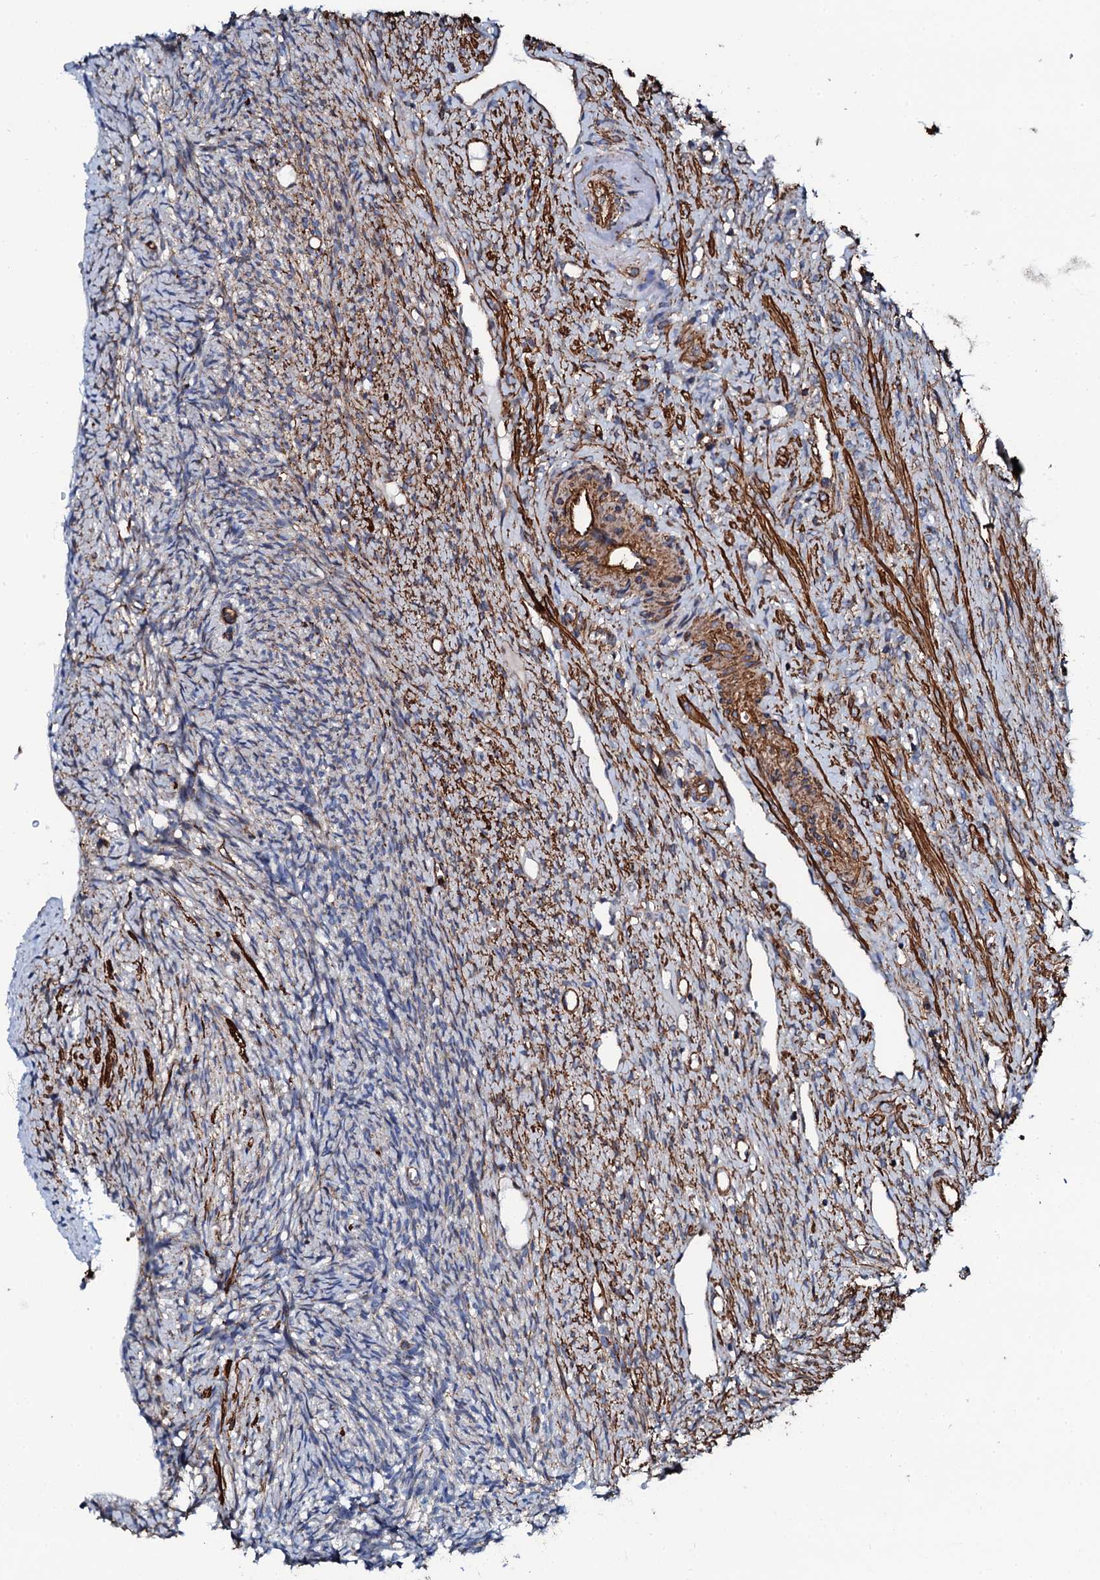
{"staining": {"intensity": "weak", "quantity": ">75%", "location": "cytoplasmic/membranous"}, "tissue": "ovary", "cell_type": "Ovarian stroma cells", "image_type": "normal", "snomed": [{"axis": "morphology", "description": "Normal tissue, NOS"}, {"axis": "topography", "description": "Ovary"}], "caption": "Immunohistochemistry (DAB (3,3'-diaminobenzidine)) staining of unremarkable ovary displays weak cytoplasmic/membranous protein expression in approximately >75% of ovarian stroma cells. (DAB (3,3'-diaminobenzidine) IHC with brightfield microscopy, high magnification).", "gene": "INTS10", "patient": {"sex": "female", "age": 51}}